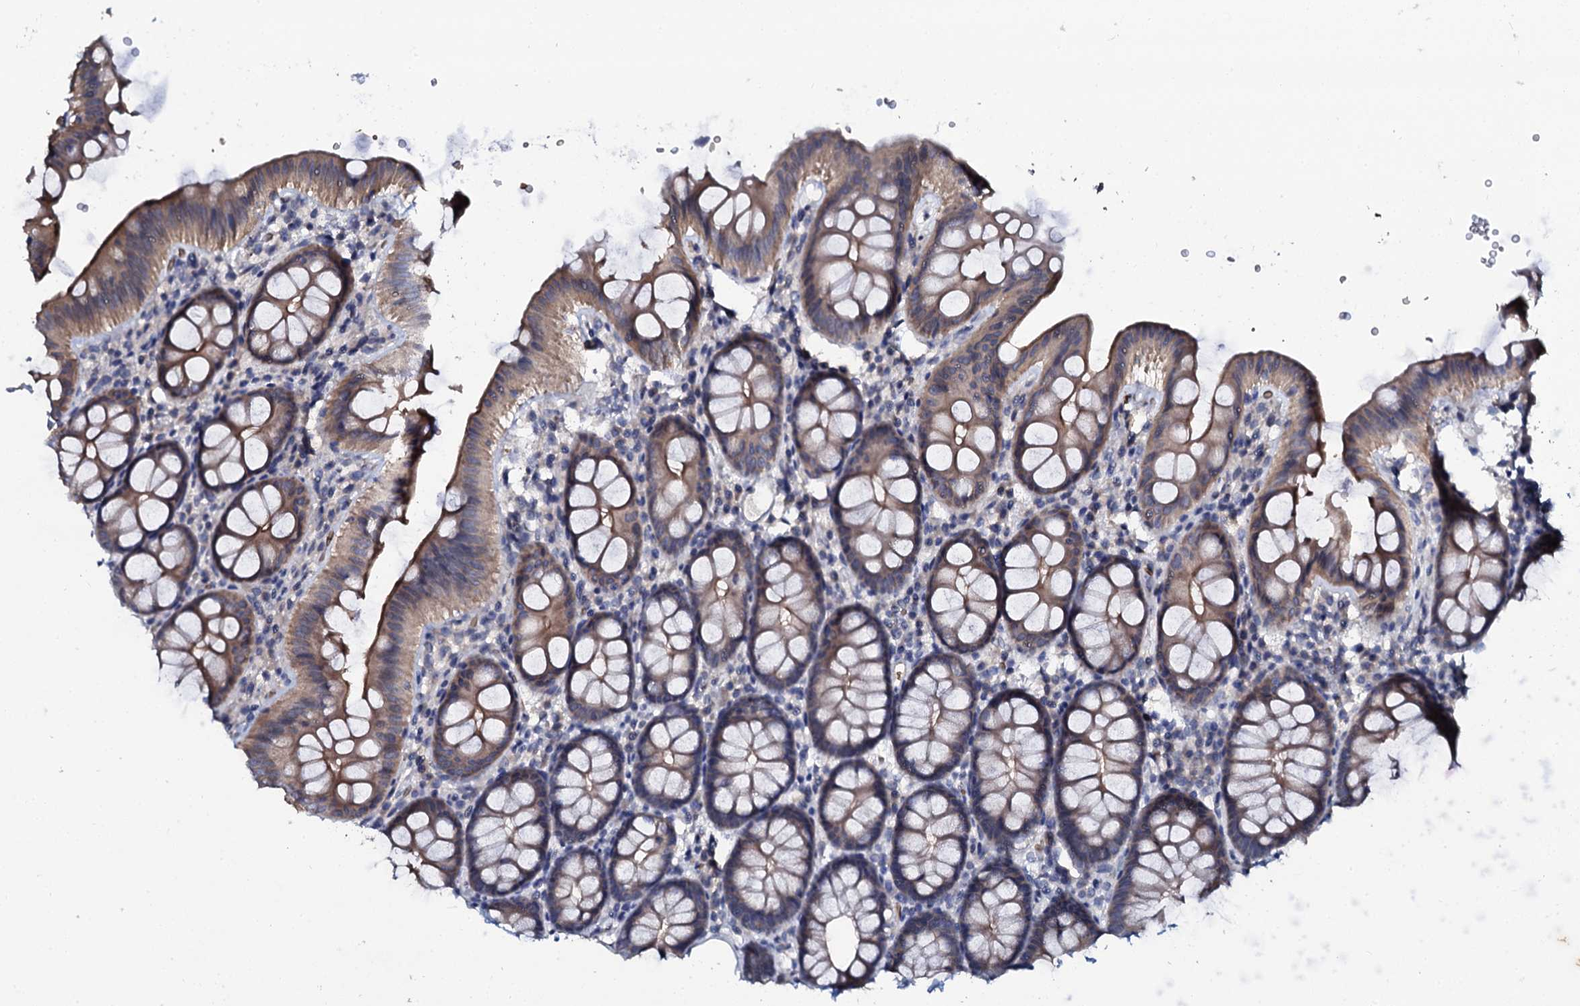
{"staining": {"intensity": "negative", "quantity": "none", "location": "none"}, "tissue": "colon", "cell_type": "Endothelial cells", "image_type": "normal", "snomed": [{"axis": "morphology", "description": "Normal tissue, NOS"}, {"axis": "topography", "description": "Colon"}], "caption": "This is an immunohistochemistry histopathology image of unremarkable human colon. There is no staining in endothelial cells.", "gene": "C10orf88", "patient": {"sex": "male", "age": 75}}